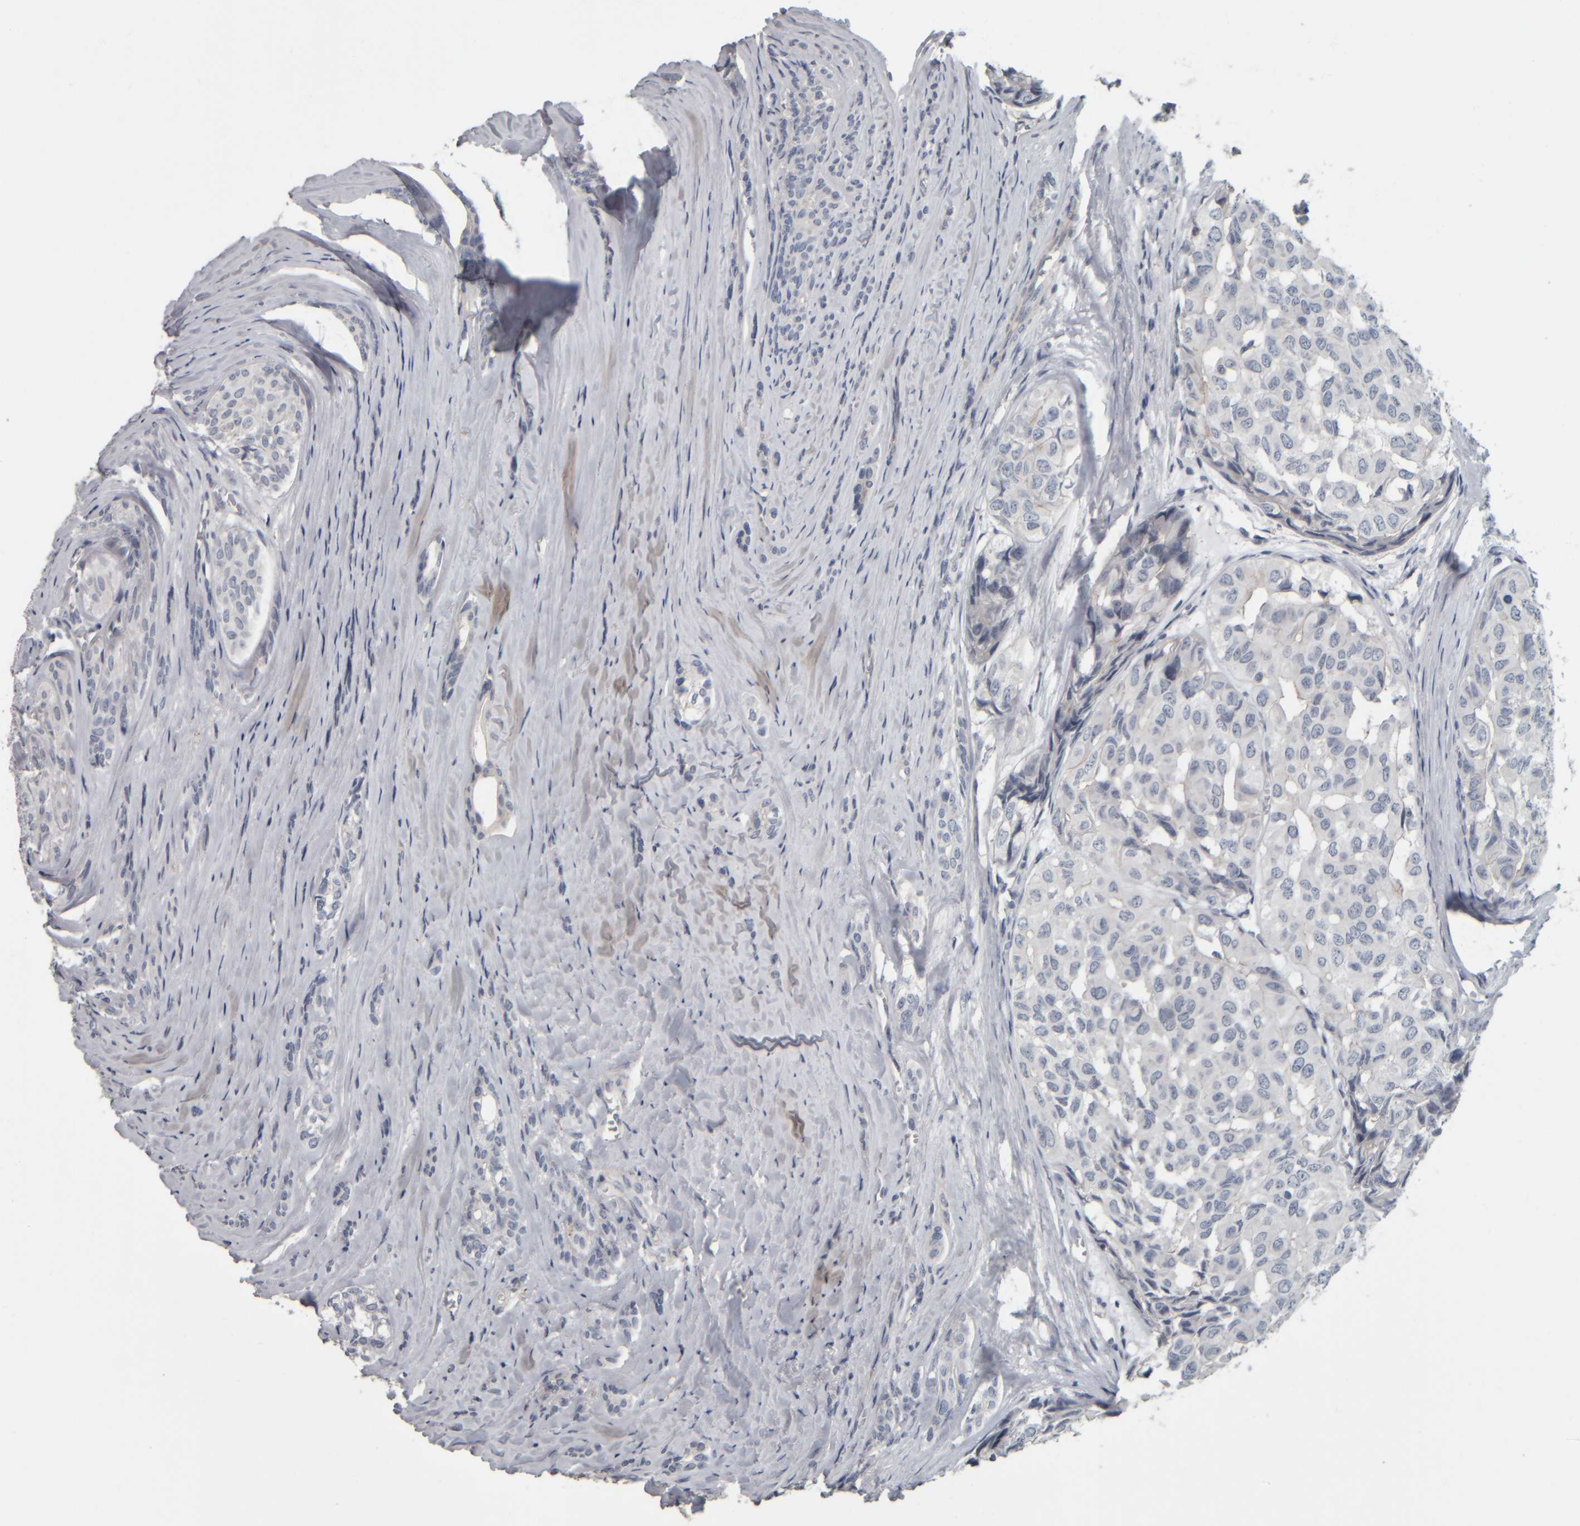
{"staining": {"intensity": "negative", "quantity": "none", "location": "none"}, "tissue": "head and neck cancer", "cell_type": "Tumor cells", "image_type": "cancer", "snomed": [{"axis": "morphology", "description": "Adenocarcinoma, NOS"}, {"axis": "topography", "description": "Salivary gland, NOS"}, {"axis": "topography", "description": "Head-Neck"}], "caption": "Immunohistochemical staining of head and neck adenocarcinoma demonstrates no significant expression in tumor cells. (IHC, brightfield microscopy, high magnification).", "gene": "CAVIN4", "patient": {"sex": "female", "age": 76}}